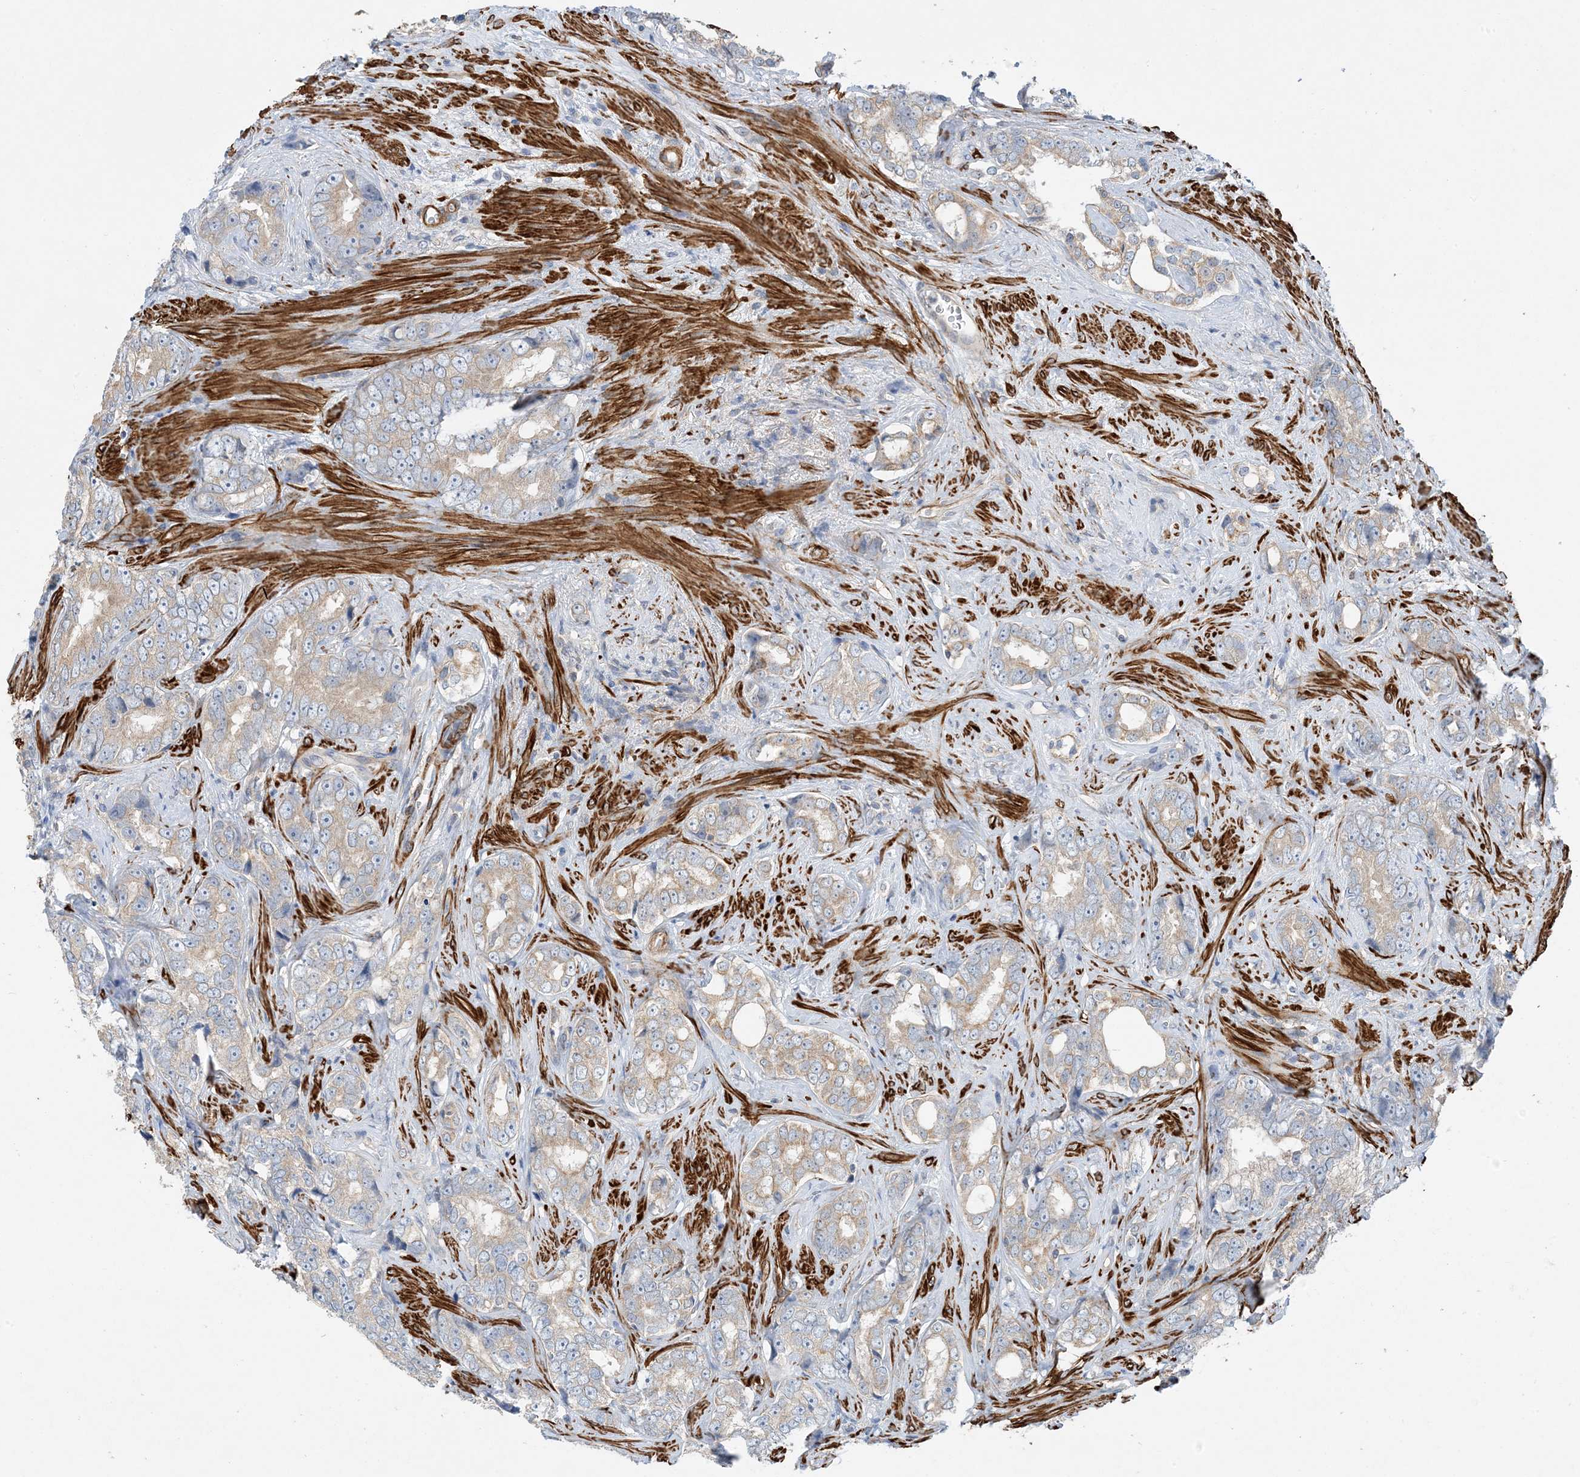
{"staining": {"intensity": "weak", "quantity": "25%-75%", "location": "cytoplasmic/membranous"}, "tissue": "prostate cancer", "cell_type": "Tumor cells", "image_type": "cancer", "snomed": [{"axis": "morphology", "description": "Adenocarcinoma, High grade"}, {"axis": "topography", "description": "Prostate"}], "caption": "Immunohistochemistry image of human adenocarcinoma (high-grade) (prostate) stained for a protein (brown), which displays low levels of weak cytoplasmic/membranous expression in about 25%-75% of tumor cells.", "gene": "KIFBP", "patient": {"sex": "male", "age": 66}}